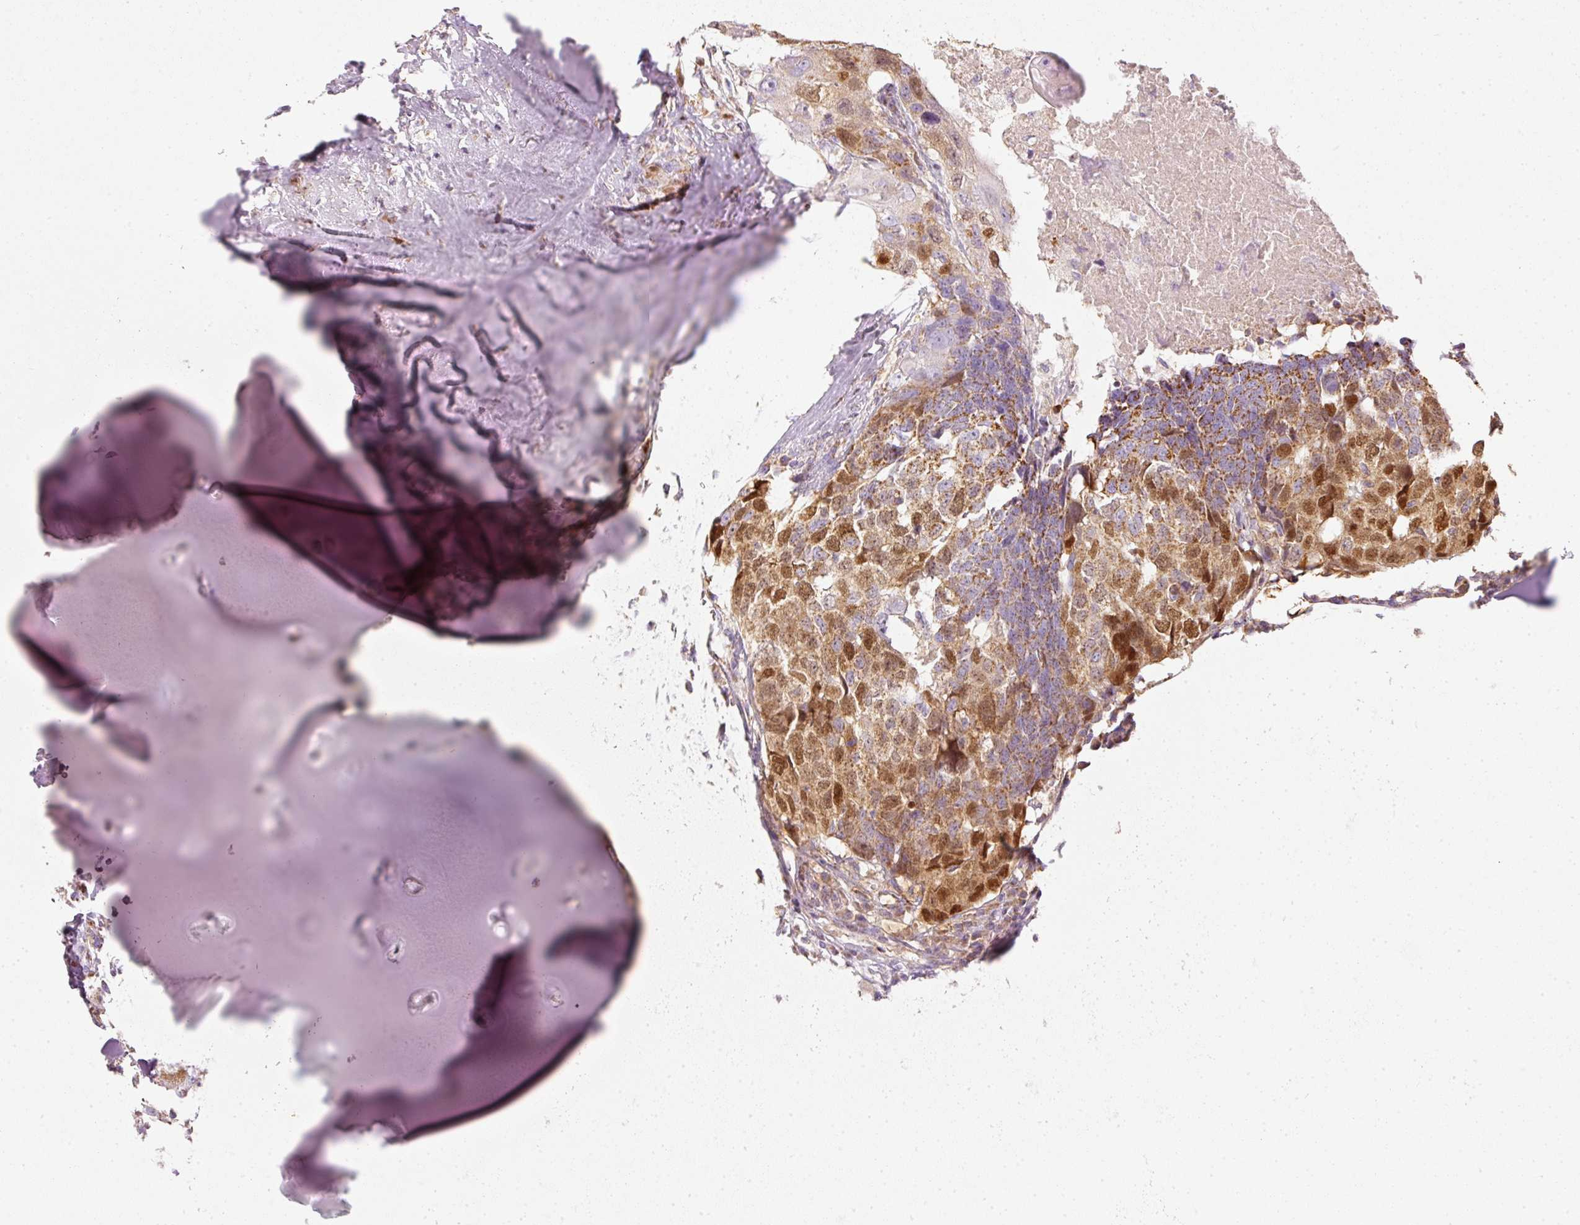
{"staining": {"intensity": "moderate", "quantity": ">75%", "location": "cytoplasmic/membranous,nuclear"}, "tissue": "head and neck cancer", "cell_type": "Tumor cells", "image_type": "cancer", "snomed": [{"axis": "morphology", "description": "Squamous cell carcinoma, NOS"}, {"axis": "topography", "description": "Head-Neck"}], "caption": "Moderate cytoplasmic/membranous and nuclear positivity is seen in approximately >75% of tumor cells in head and neck squamous cell carcinoma.", "gene": "DUT", "patient": {"sex": "male", "age": 66}}